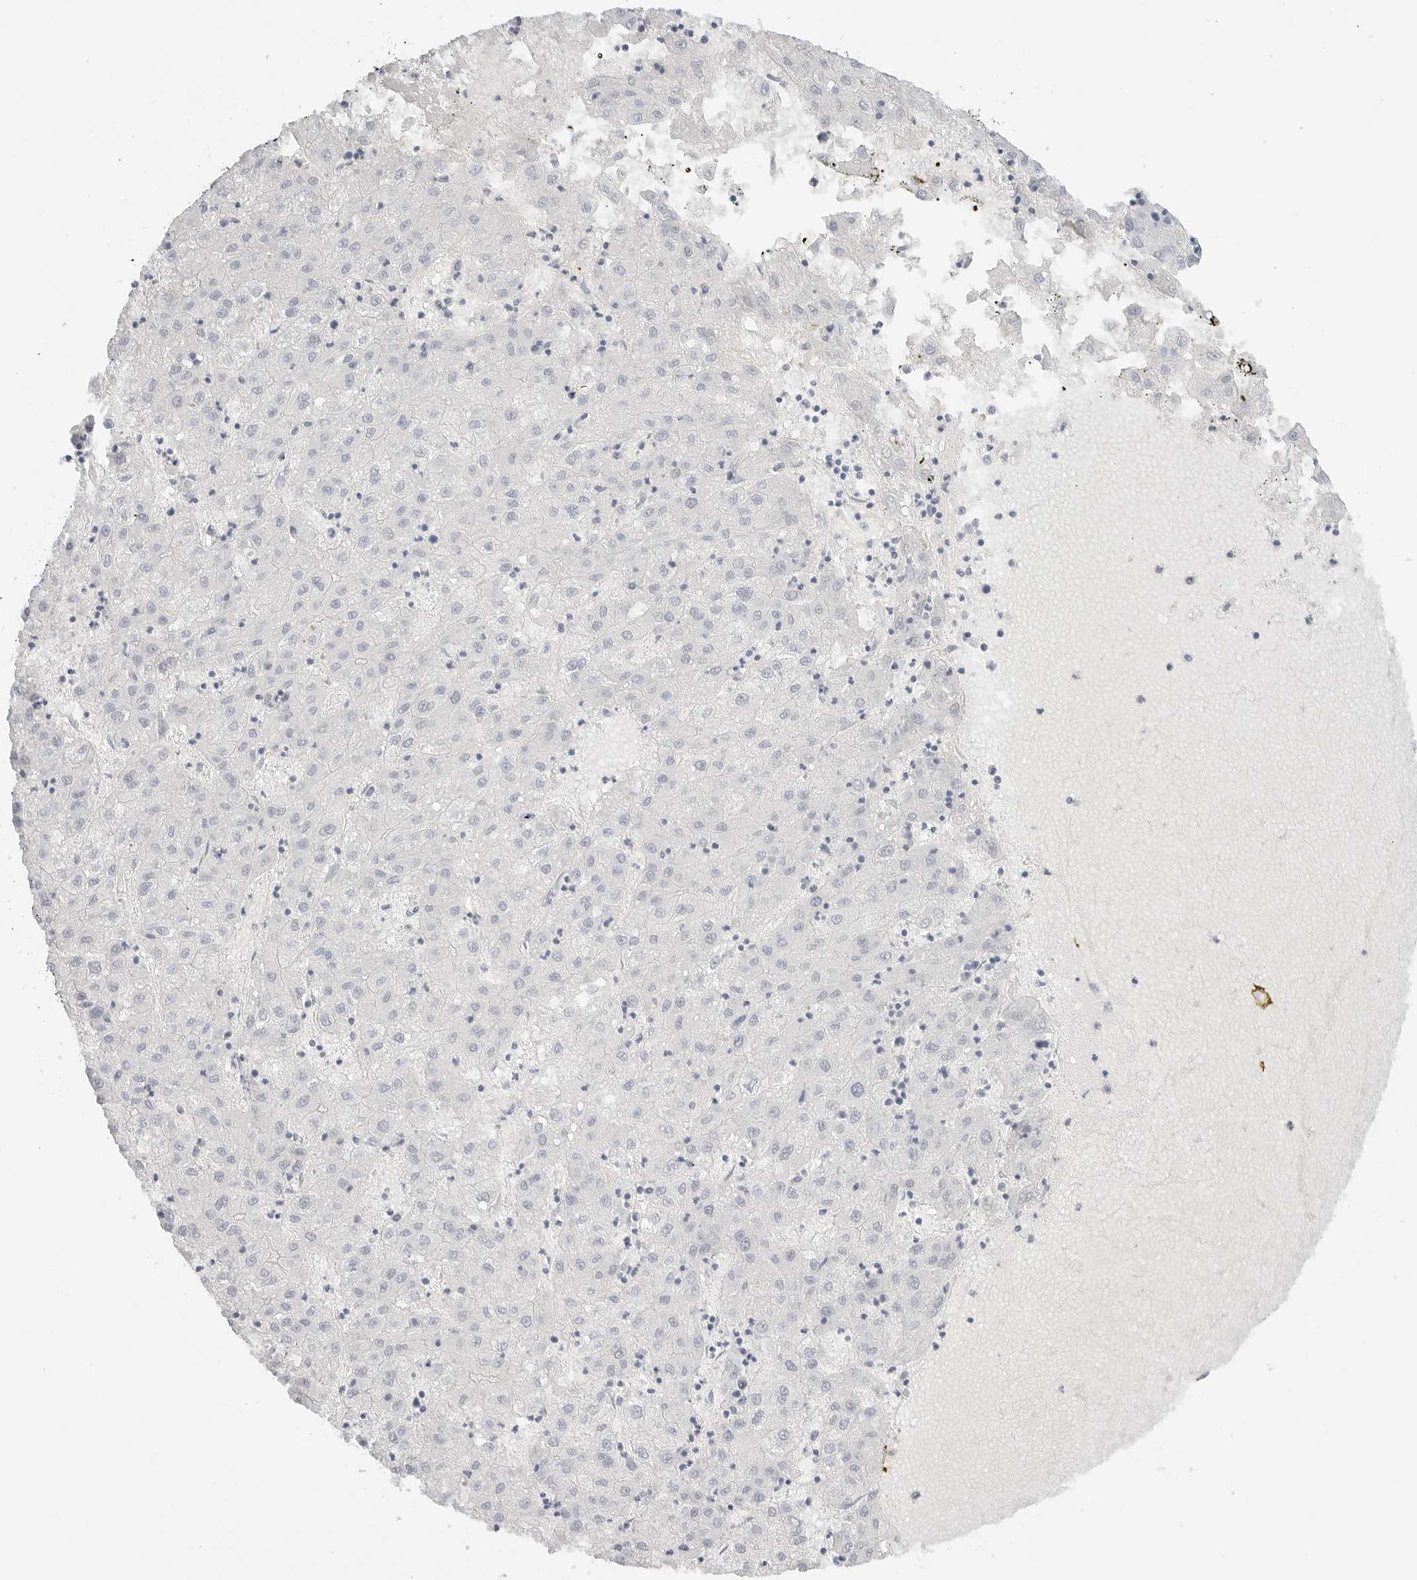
{"staining": {"intensity": "negative", "quantity": "none", "location": "none"}, "tissue": "liver cancer", "cell_type": "Tumor cells", "image_type": "cancer", "snomed": [{"axis": "morphology", "description": "Carcinoma, Hepatocellular, NOS"}, {"axis": "topography", "description": "Liver"}], "caption": "Human liver cancer (hepatocellular carcinoma) stained for a protein using immunohistochemistry exhibits no expression in tumor cells.", "gene": "TFF2", "patient": {"sex": "male", "age": 72}}